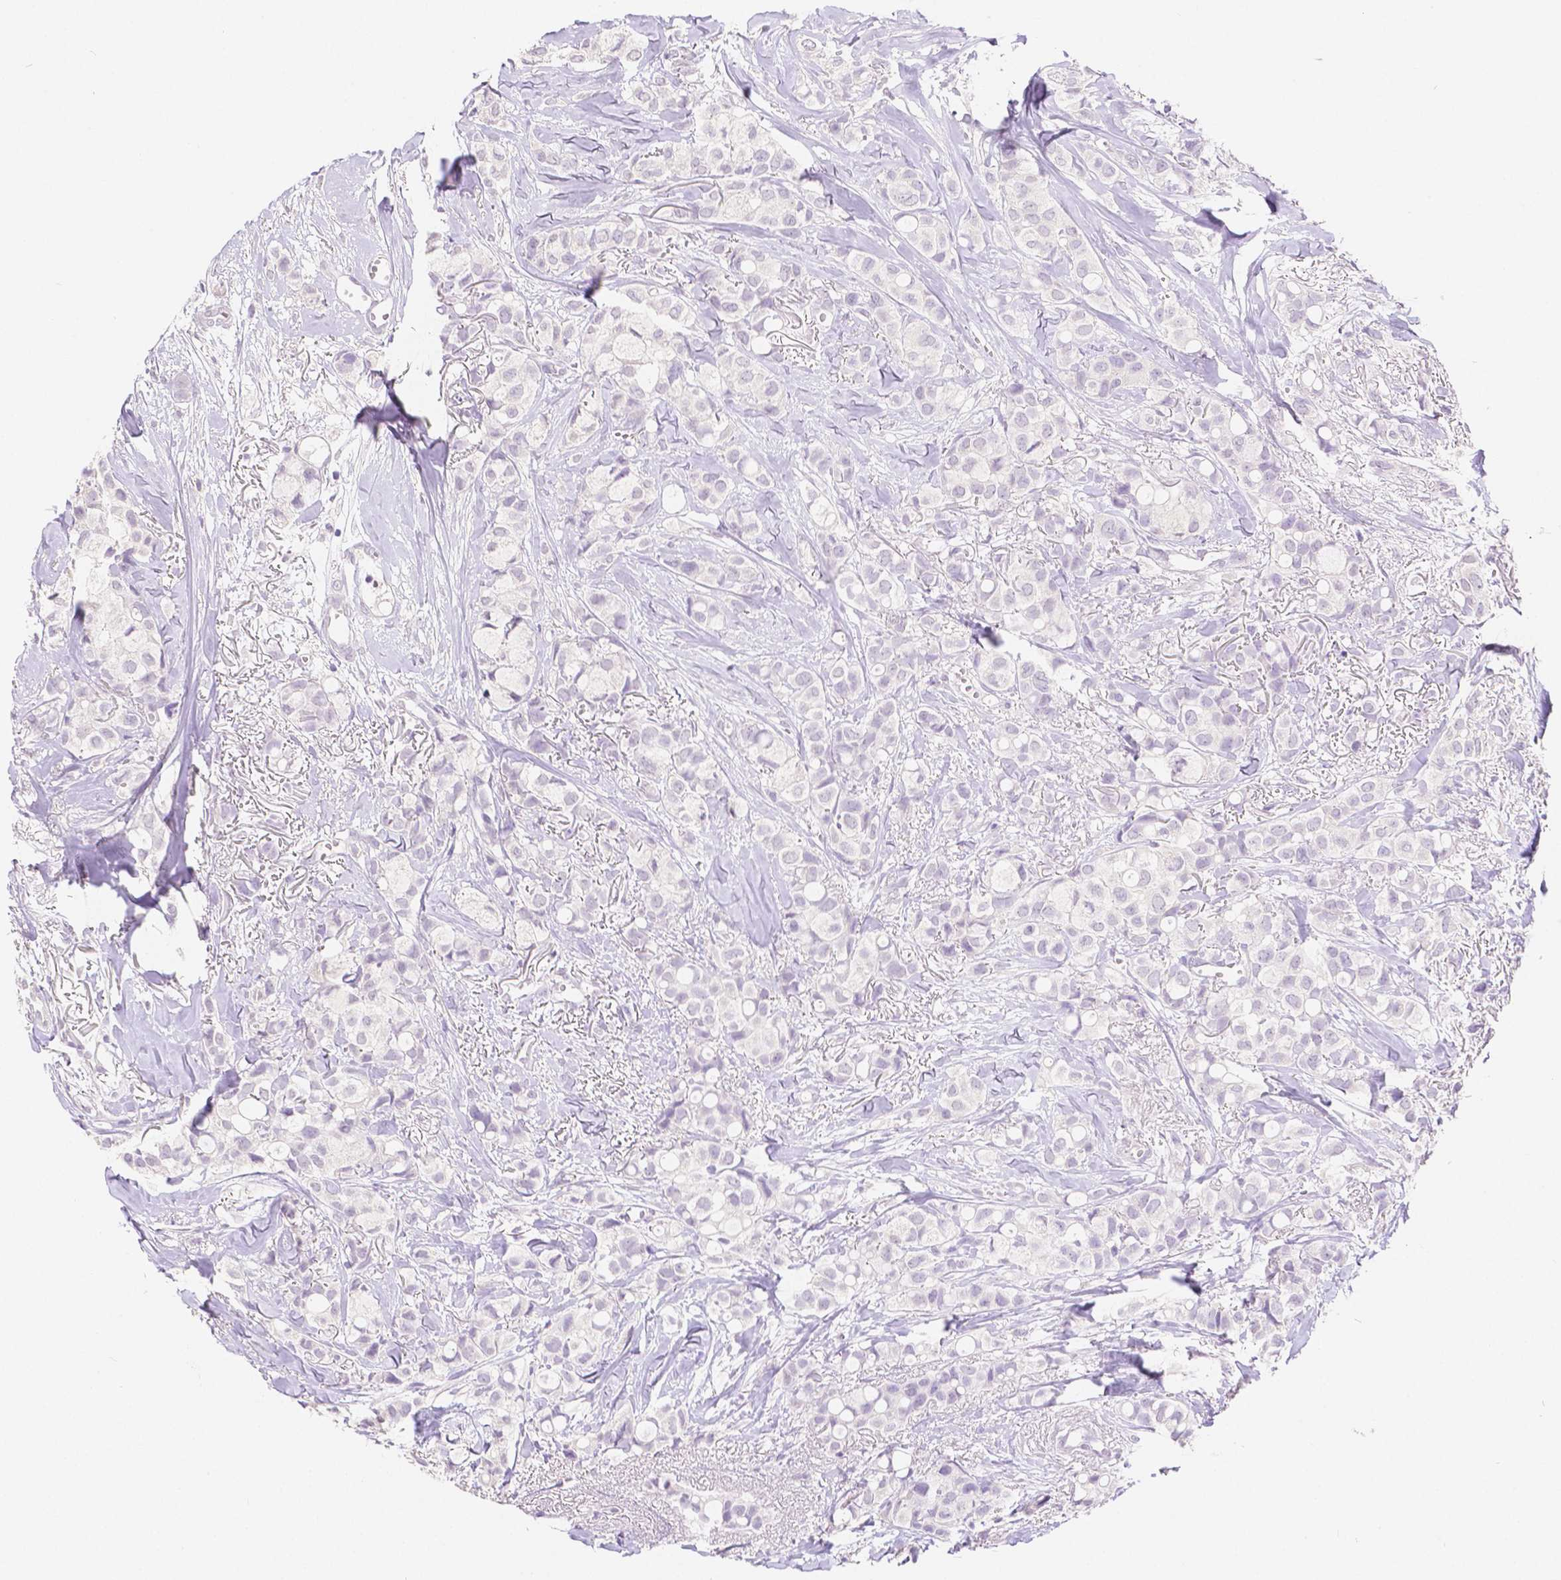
{"staining": {"intensity": "negative", "quantity": "none", "location": "none"}, "tissue": "breast cancer", "cell_type": "Tumor cells", "image_type": "cancer", "snomed": [{"axis": "morphology", "description": "Duct carcinoma"}, {"axis": "topography", "description": "Breast"}], "caption": "An image of human breast infiltrating ductal carcinoma is negative for staining in tumor cells.", "gene": "HNF1B", "patient": {"sex": "female", "age": 85}}